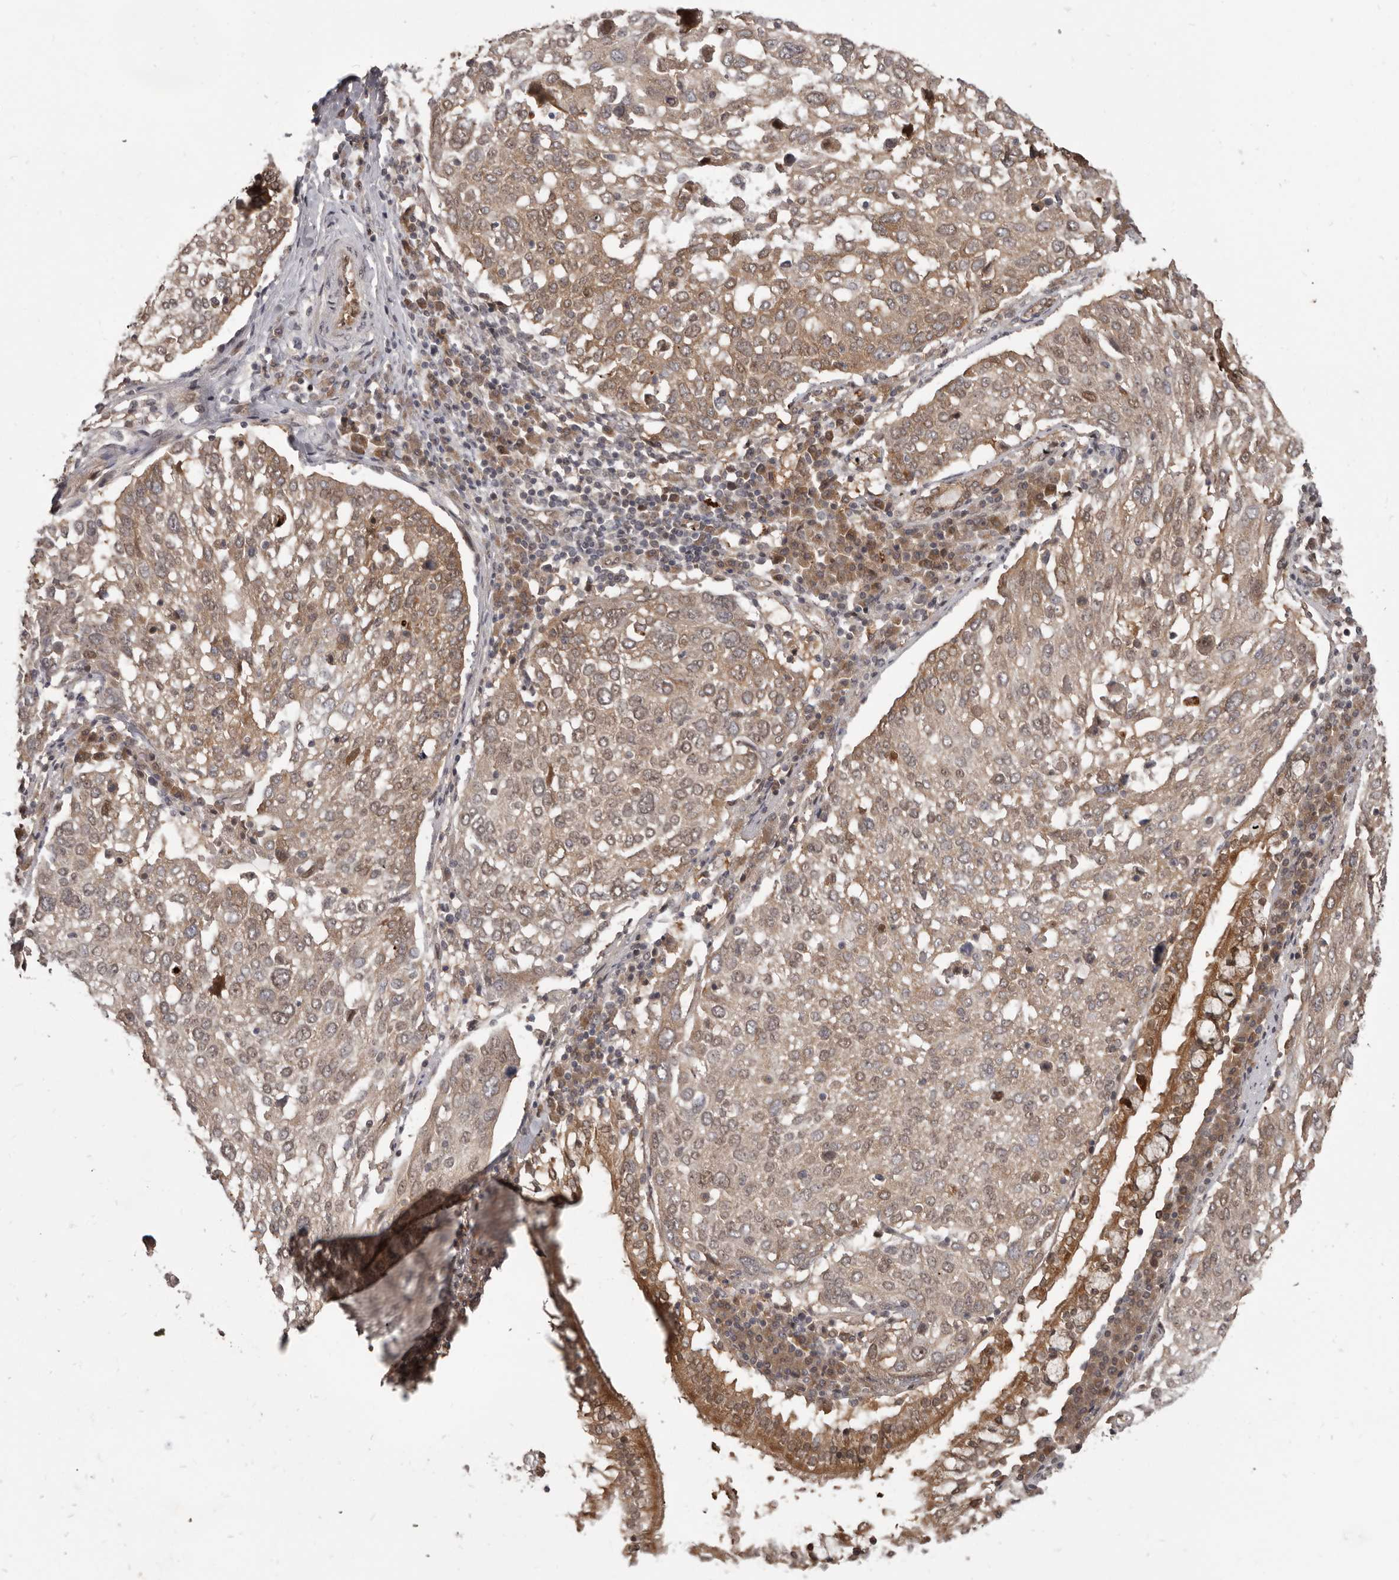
{"staining": {"intensity": "moderate", "quantity": ">75%", "location": "cytoplasmic/membranous,nuclear"}, "tissue": "lung cancer", "cell_type": "Tumor cells", "image_type": "cancer", "snomed": [{"axis": "morphology", "description": "Squamous cell carcinoma, NOS"}, {"axis": "topography", "description": "Lung"}], "caption": "Protein expression analysis of human lung cancer (squamous cell carcinoma) reveals moderate cytoplasmic/membranous and nuclear staining in approximately >75% of tumor cells. The protein is shown in brown color, while the nuclei are stained blue.", "gene": "BAD", "patient": {"sex": "male", "age": 65}}